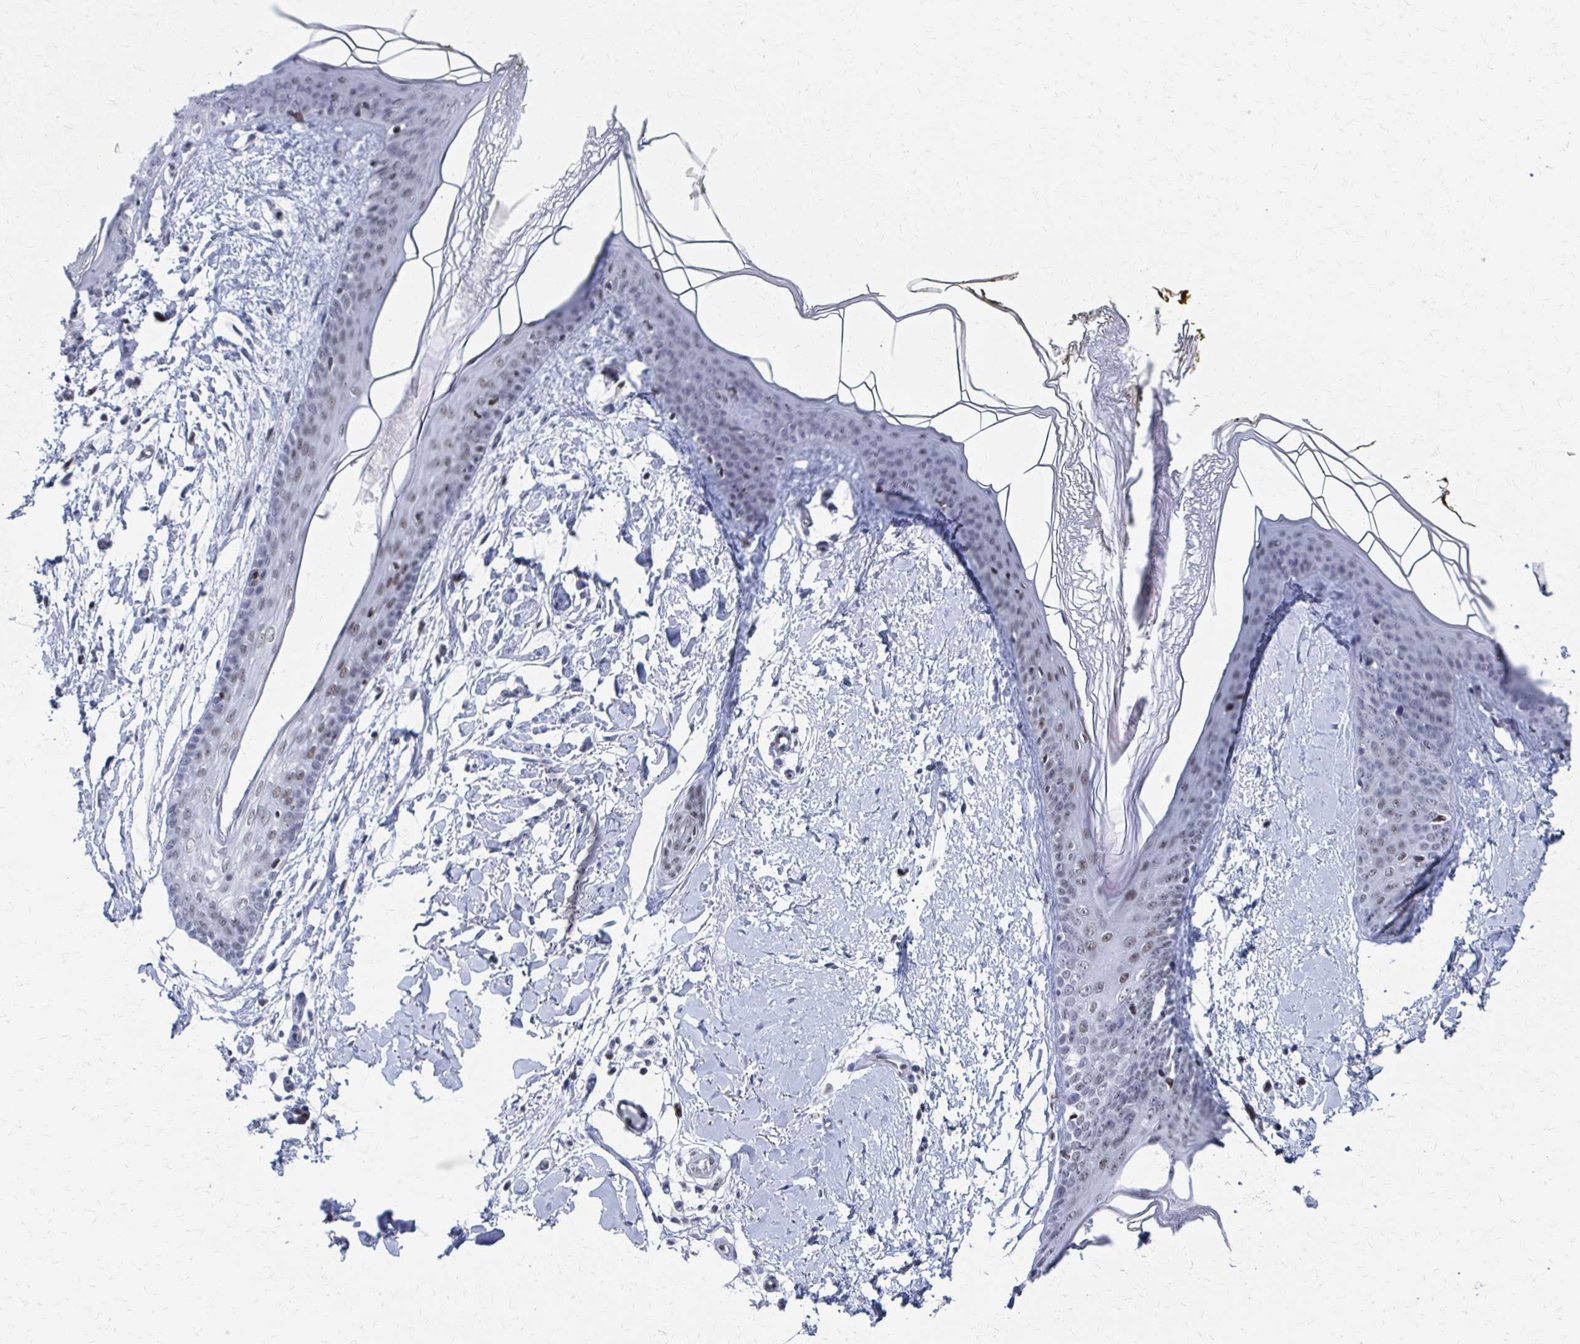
{"staining": {"intensity": "negative", "quantity": "none", "location": "none"}, "tissue": "skin", "cell_type": "Fibroblasts", "image_type": "normal", "snomed": [{"axis": "morphology", "description": "Normal tissue, NOS"}, {"axis": "topography", "description": "Skin"}], "caption": "A high-resolution image shows immunohistochemistry staining of benign skin, which displays no significant positivity in fibroblasts. (DAB immunohistochemistry (IHC) visualized using brightfield microscopy, high magnification).", "gene": "CDIN1", "patient": {"sex": "female", "age": 34}}